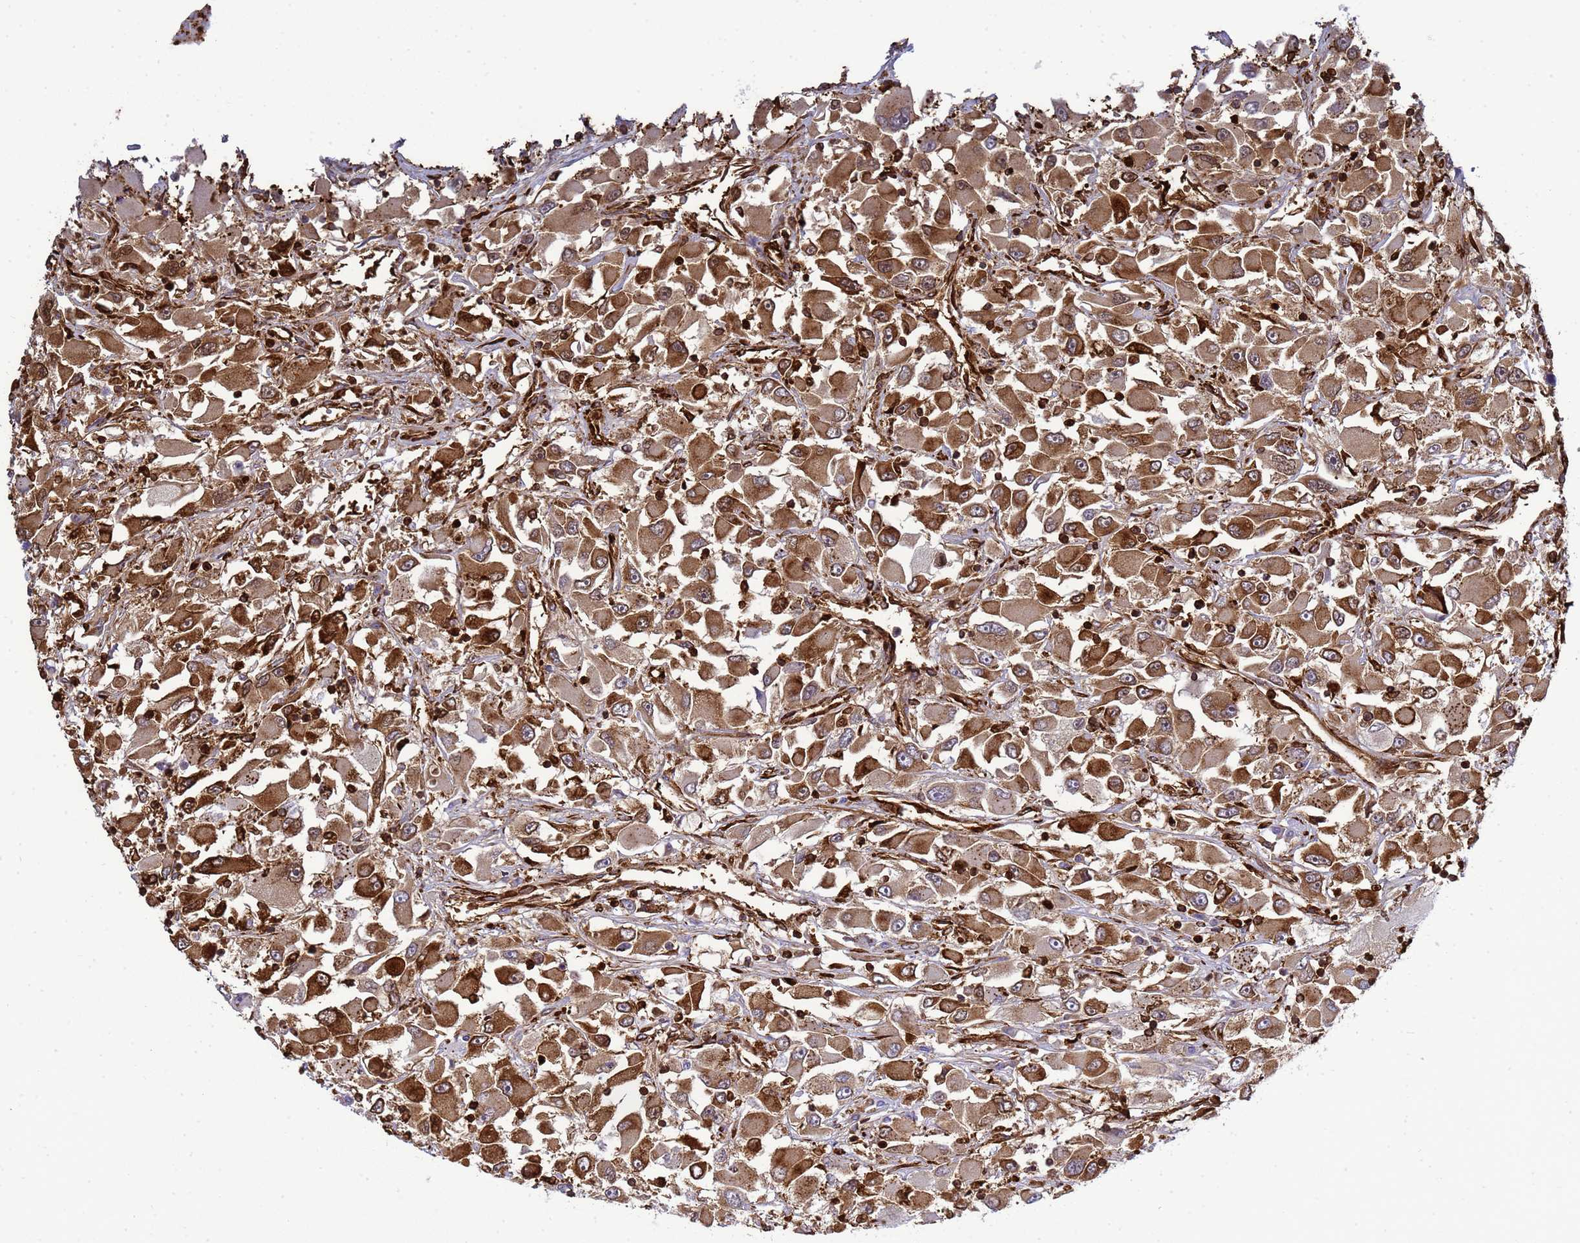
{"staining": {"intensity": "strong", "quantity": ">75%", "location": "cytoplasmic/membranous,nuclear"}, "tissue": "renal cancer", "cell_type": "Tumor cells", "image_type": "cancer", "snomed": [{"axis": "morphology", "description": "Adenocarcinoma, NOS"}, {"axis": "topography", "description": "Kidney"}], "caption": "Protein staining shows strong cytoplasmic/membranous and nuclear expression in about >75% of tumor cells in adenocarcinoma (renal).", "gene": "ZBTB8OS", "patient": {"sex": "female", "age": 52}}